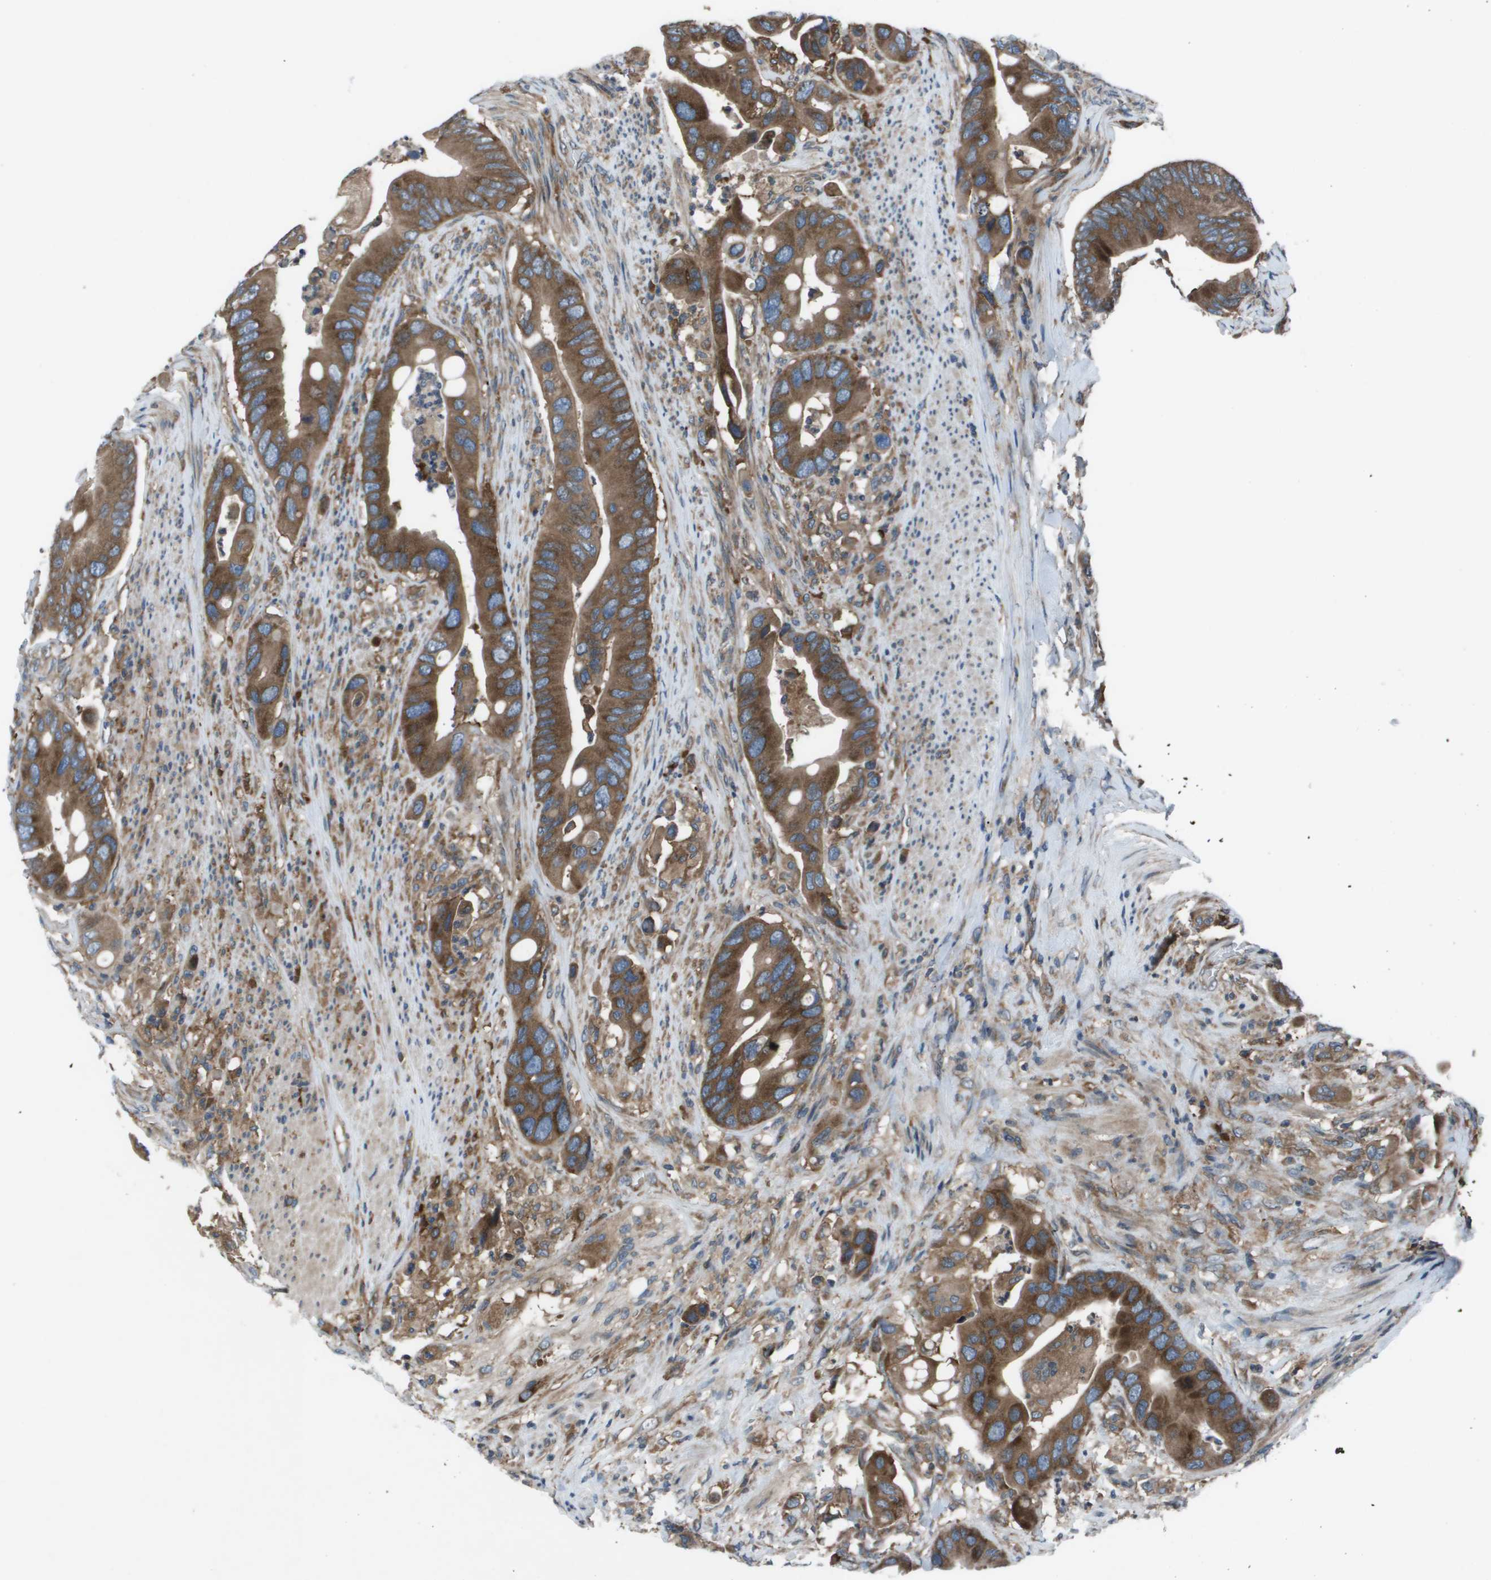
{"staining": {"intensity": "strong", "quantity": ">75%", "location": "cytoplasmic/membranous"}, "tissue": "colorectal cancer", "cell_type": "Tumor cells", "image_type": "cancer", "snomed": [{"axis": "morphology", "description": "Adenocarcinoma, NOS"}, {"axis": "topography", "description": "Rectum"}], "caption": "Adenocarcinoma (colorectal) stained with immunohistochemistry displays strong cytoplasmic/membranous staining in approximately >75% of tumor cells. (Brightfield microscopy of DAB IHC at high magnification).", "gene": "EIF3B", "patient": {"sex": "female", "age": 57}}